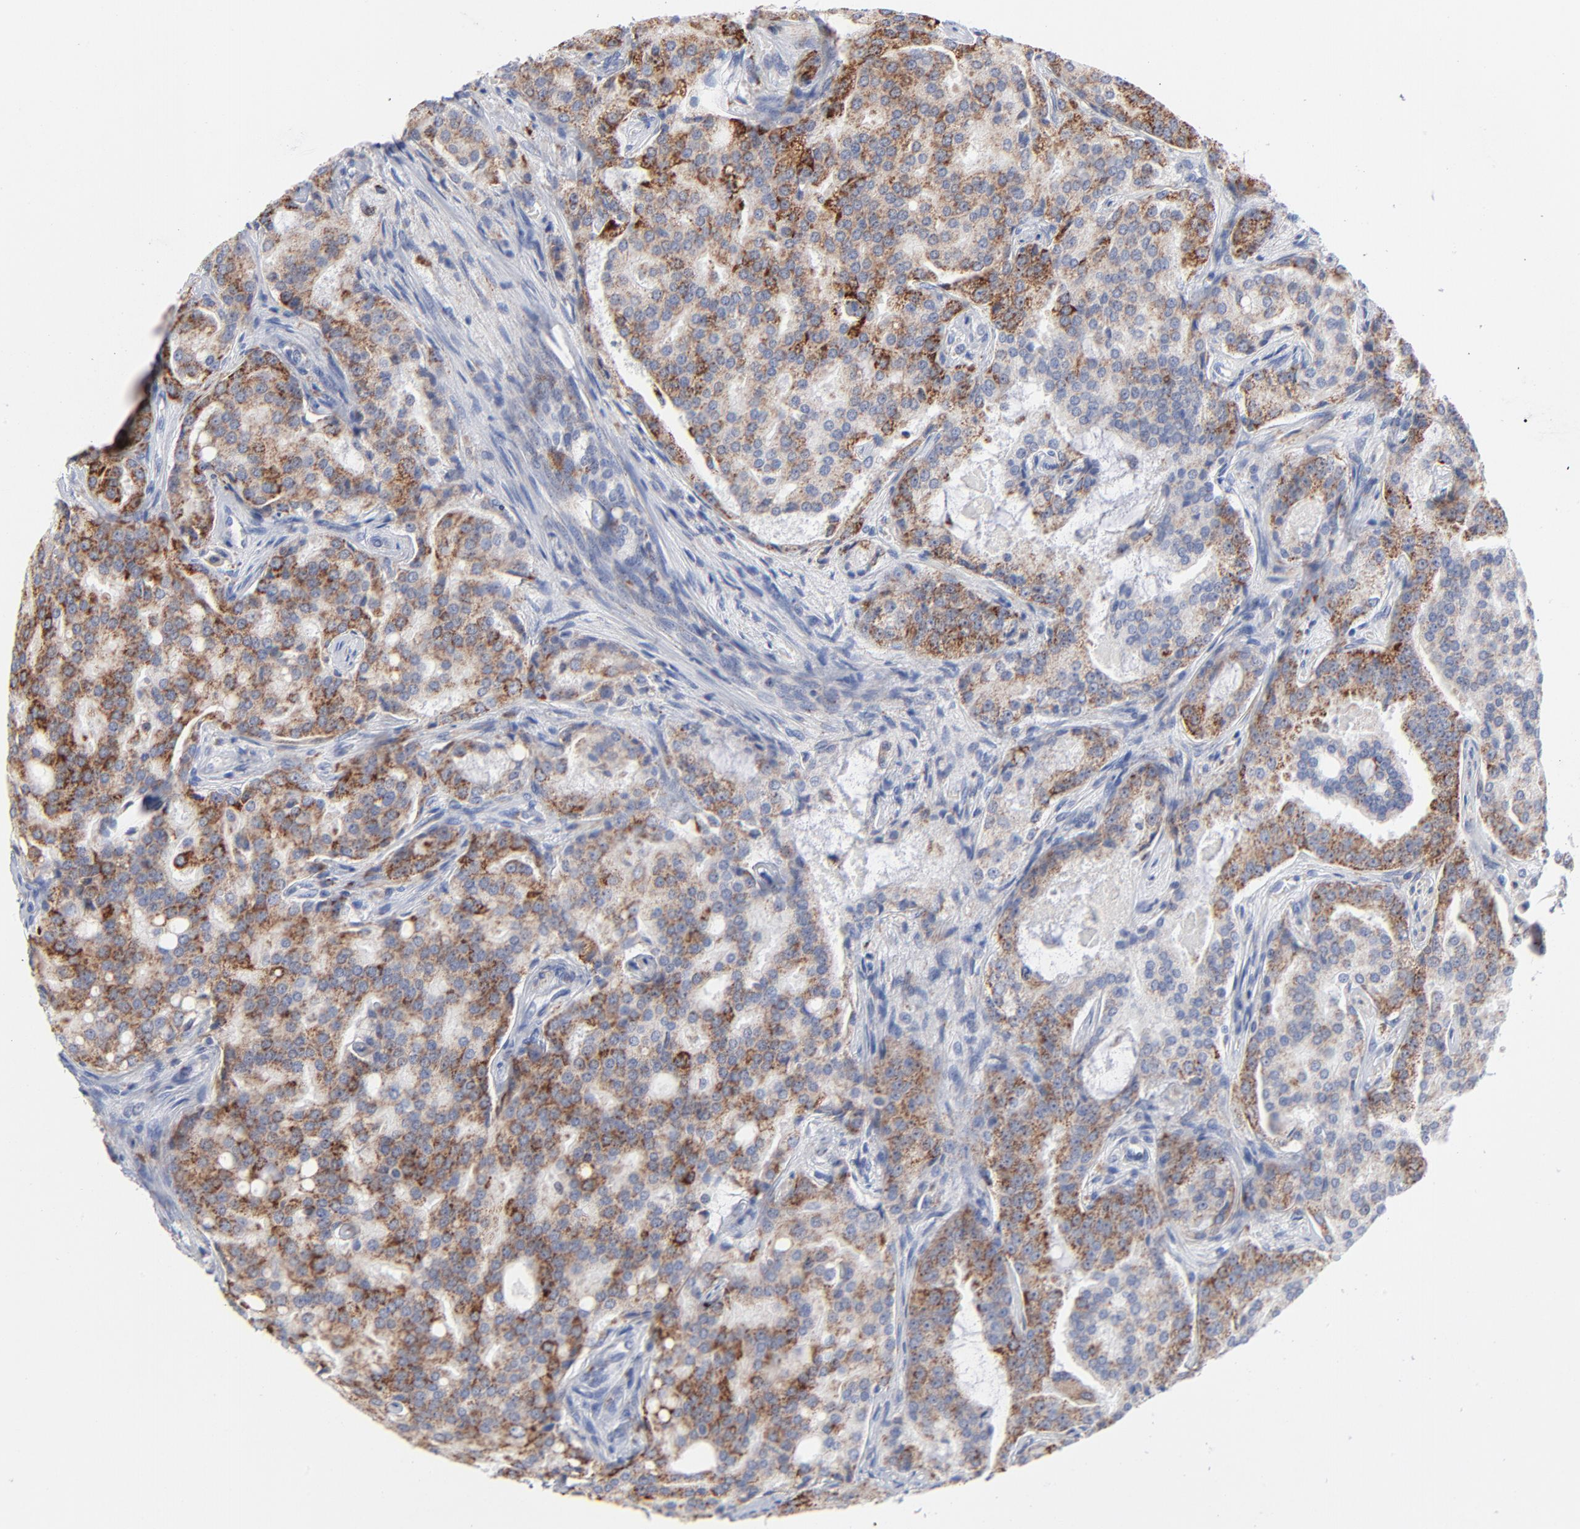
{"staining": {"intensity": "moderate", "quantity": ">75%", "location": "cytoplasmic/membranous"}, "tissue": "prostate cancer", "cell_type": "Tumor cells", "image_type": "cancer", "snomed": [{"axis": "morphology", "description": "Adenocarcinoma, High grade"}, {"axis": "topography", "description": "Prostate"}], "caption": "Tumor cells demonstrate medium levels of moderate cytoplasmic/membranous staining in about >75% of cells in prostate cancer.", "gene": "CHCHD10", "patient": {"sex": "male", "age": 72}}